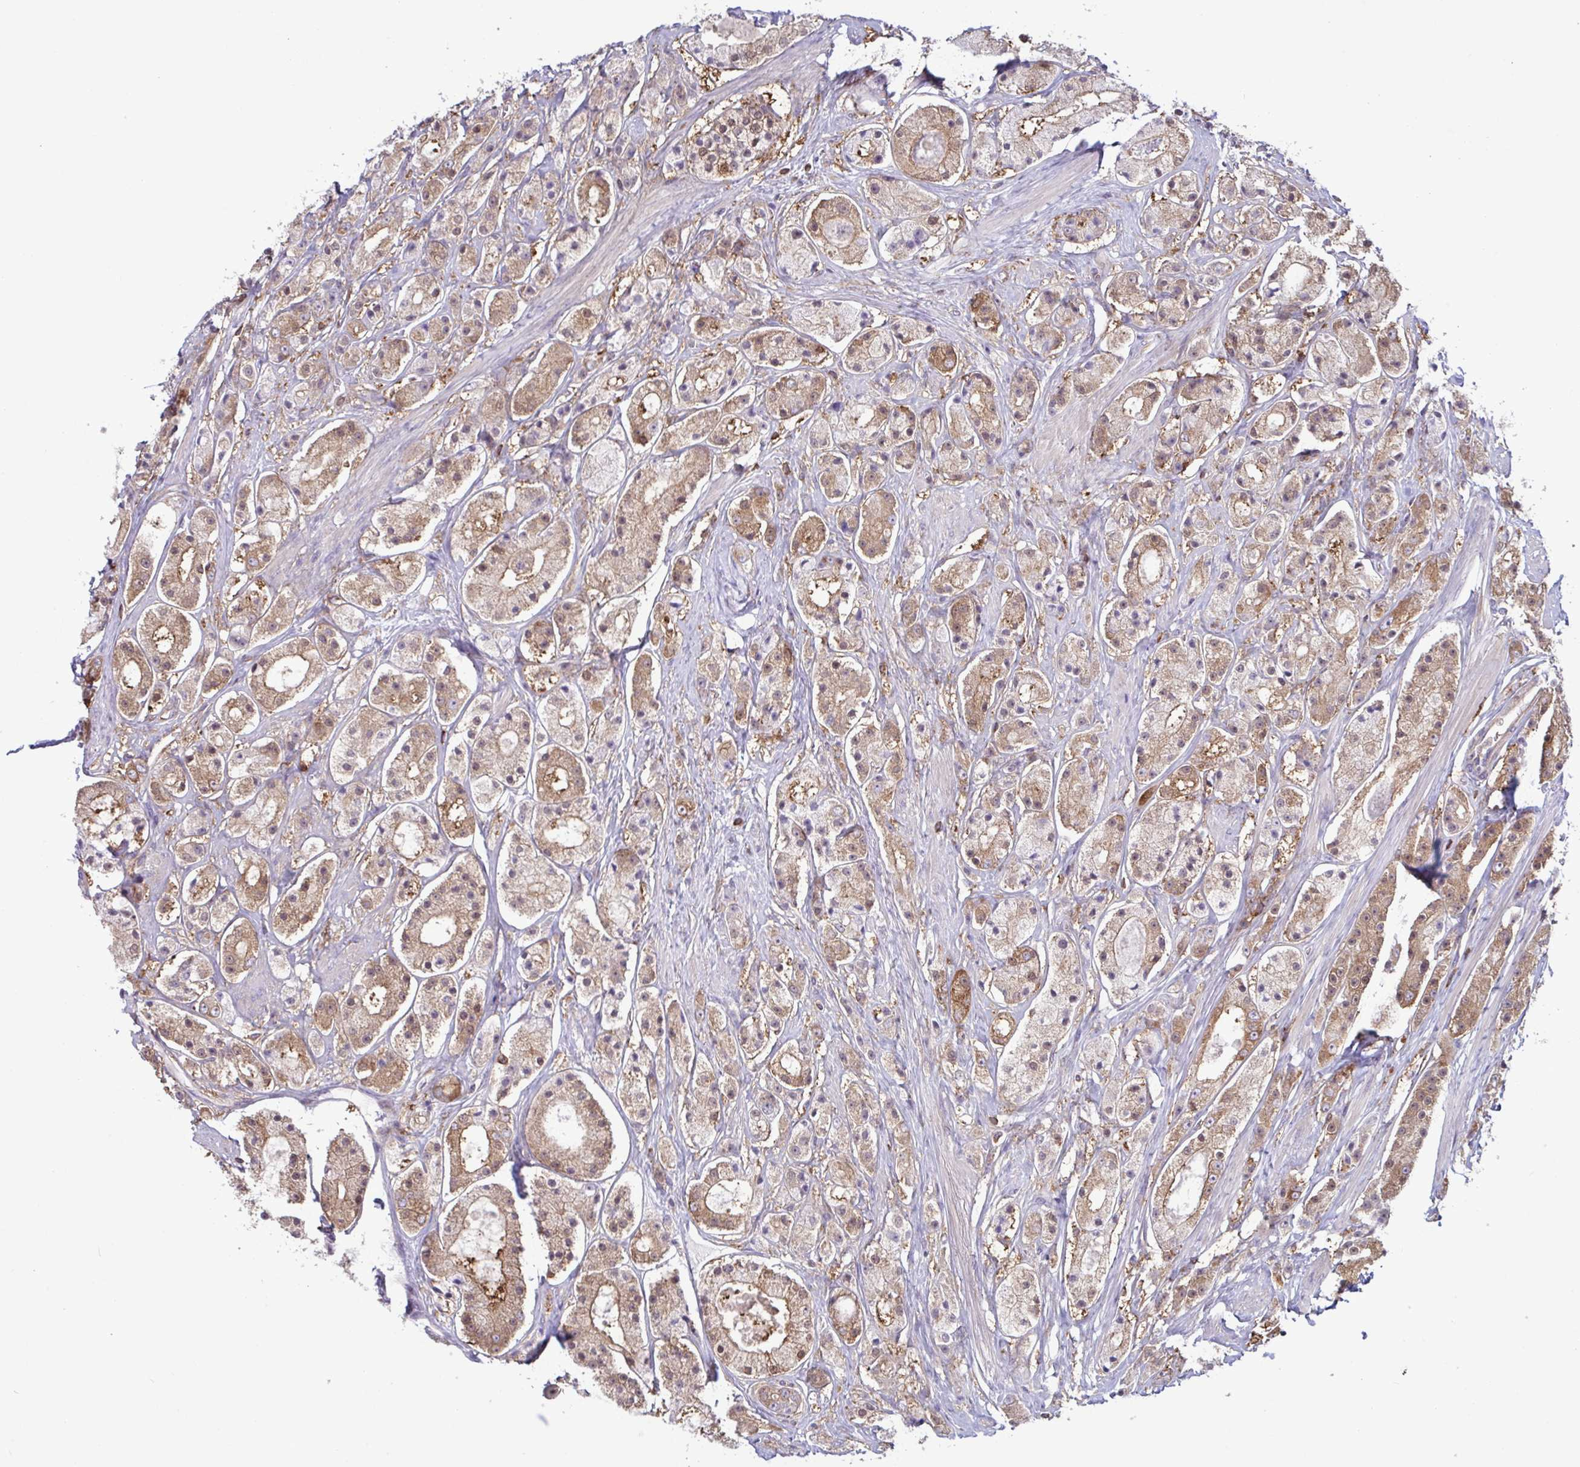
{"staining": {"intensity": "moderate", "quantity": ">75%", "location": "cytoplasmic/membranous"}, "tissue": "prostate cancer", "cell_type": "Tumor cells", "image_type": "cancer", "snomed": [{"axis": "morphology", "description": "Adenocarcinoma, High grade"}, {"axis": "topography", "description": "Prostate"}], "caption": "Brown immunohistochemical staining in human prostate cancer shows moderate cytoplasmic/membranous positivity in approximately >75% of tumor cells.", "gene": "TSC22D3", "patient": {"sex": "male", "age": 67}}